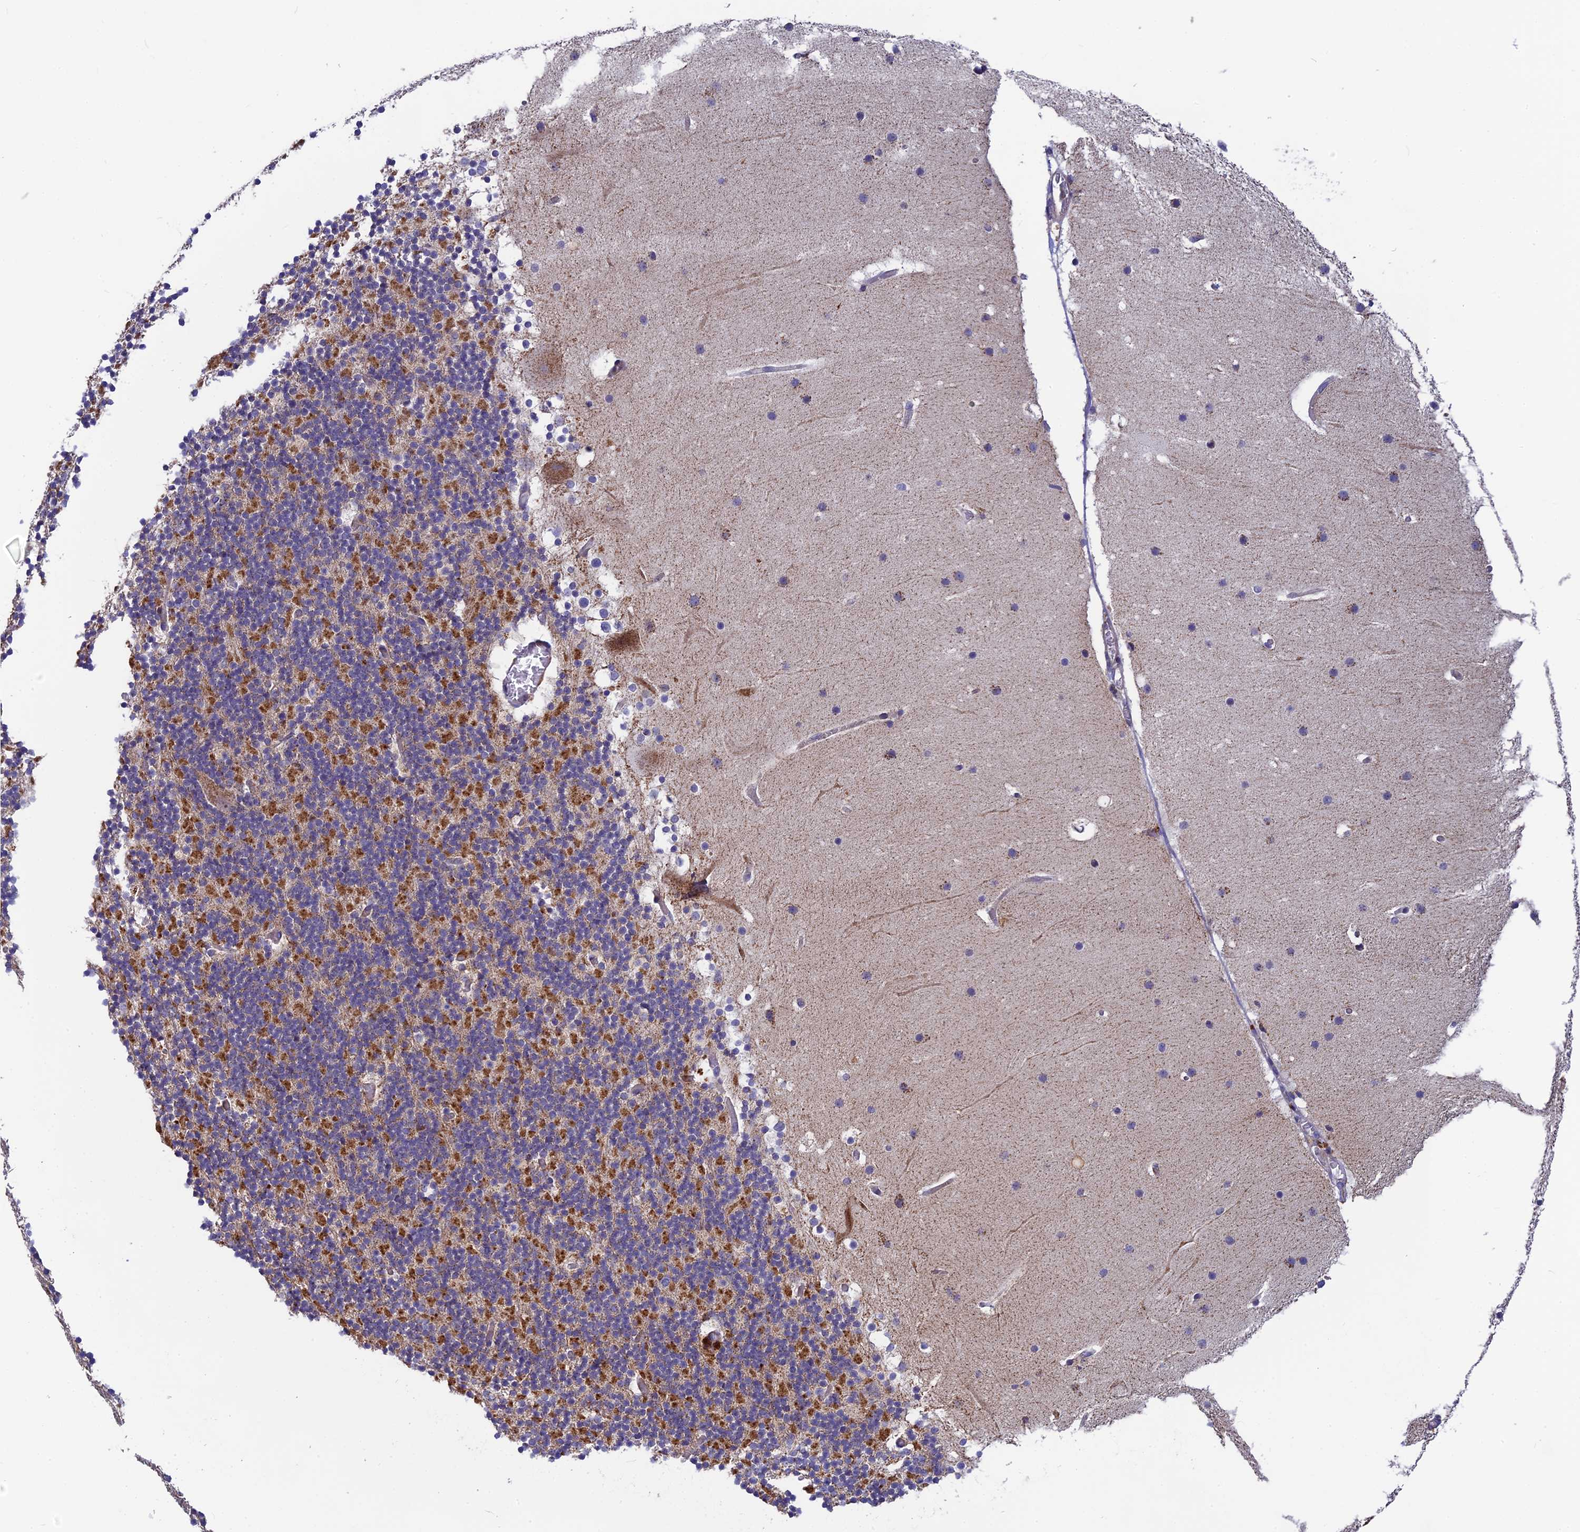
{"staining": {"intensity": "strong", "quantity": "<25%", "location": "cytoplasmic/membranous"}, "tissue": "cerebellum", "cell_type": "Cells in granular layer", "image_type": "normal", "snomed": [{"axis": "morphology", "description": "Normal tissue, NOS"}, {"axis": "topography", "description": "Cerebellum"}], "caption": "IHC of unremarkable human cerebellum exhibits medium levels of strong cytoplasmic/membranous staining in approximately <25% of cells in granular layer. The staining was performed using DAB, with brown indicating positive protein expression. Nuclei are stained blue with hematoxylin.", "gene": "BLTP2", "patient": {"sex": "male", "age": 57}}